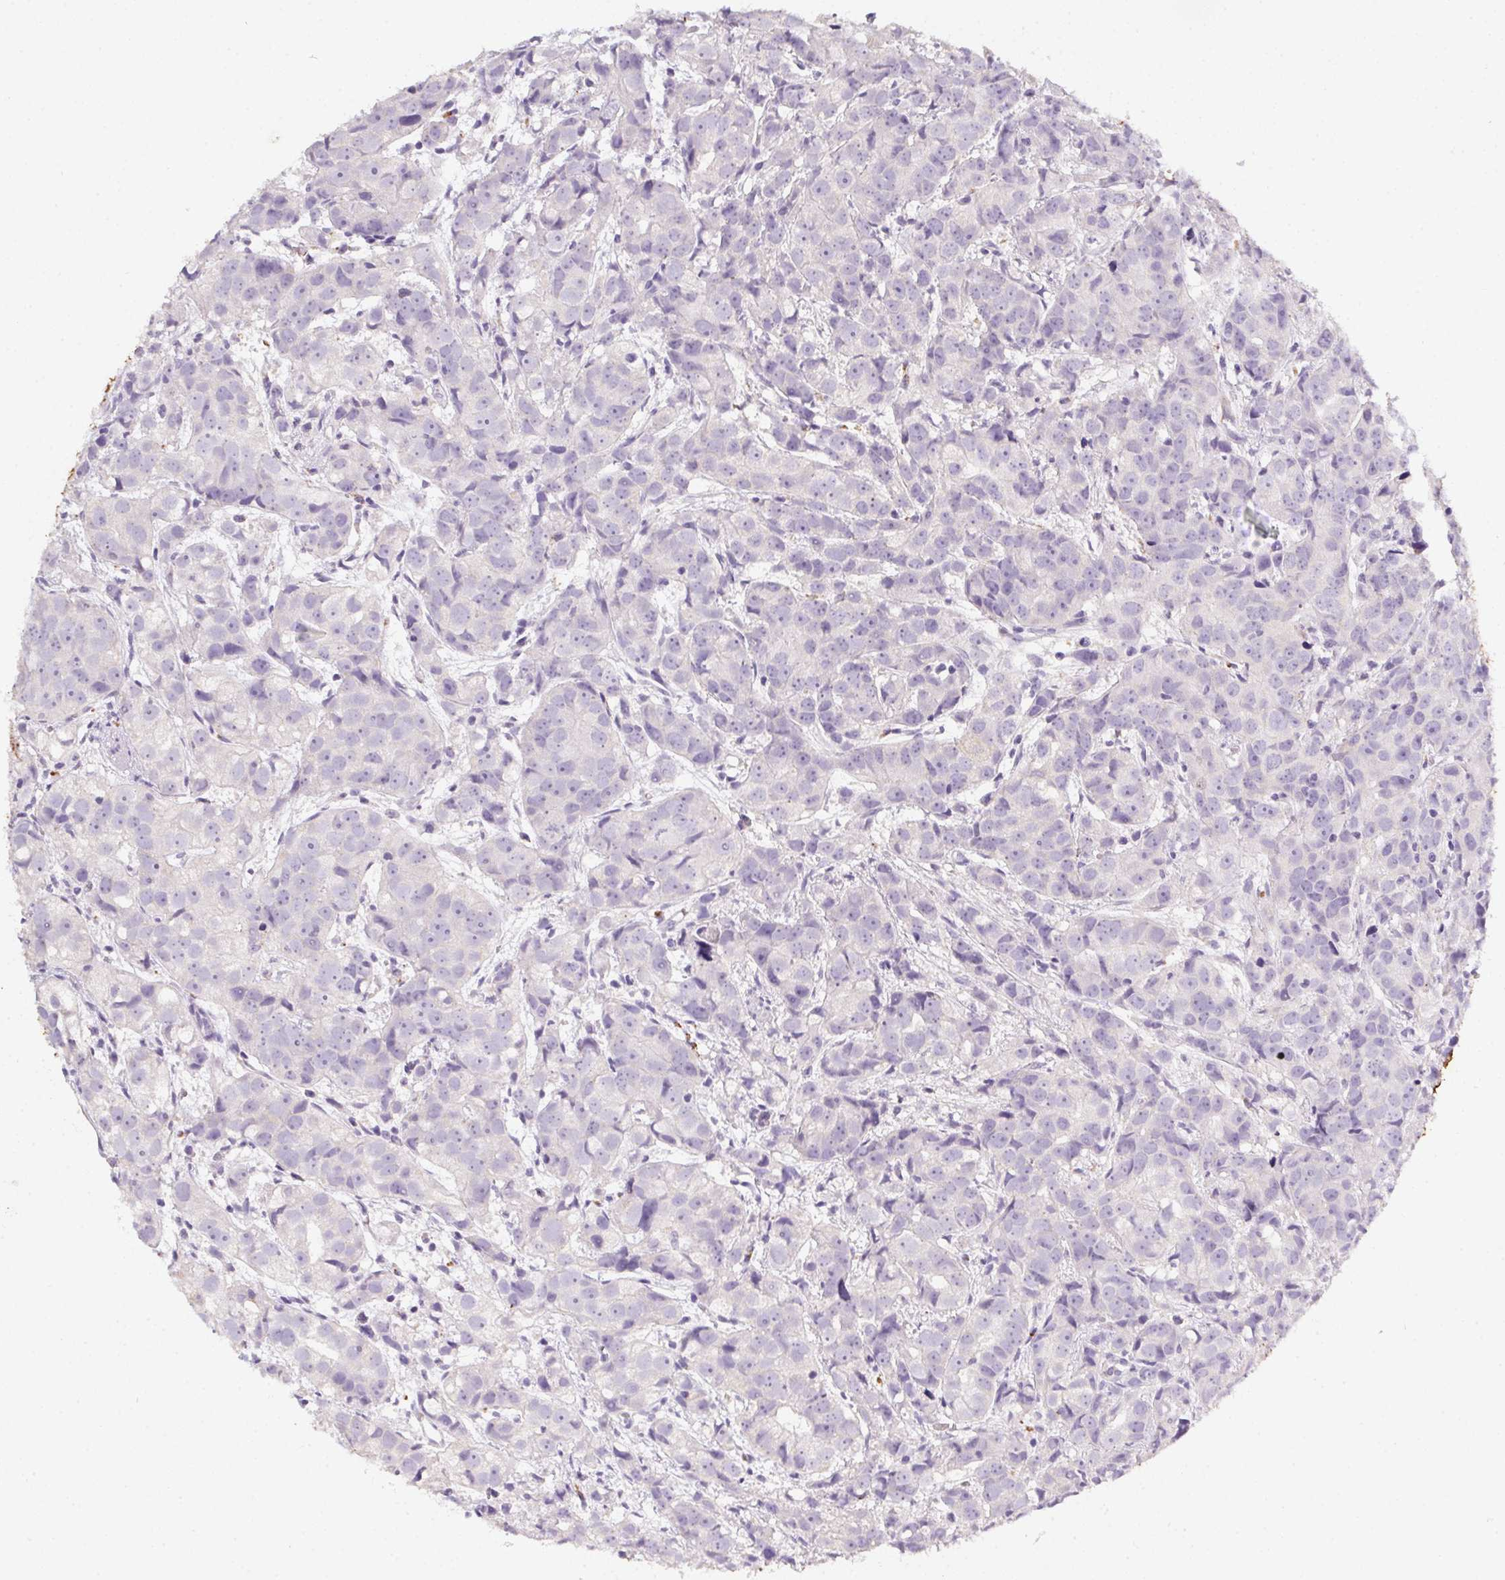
{"staining": {"intensity": "negative", "quantity": "none", "location": "none"}, "tissue": "prostate cancer", "cell_type": "Tumor cells", "image_type": "cancer", "snomed": [{"axis": "morphology", "description": "Adenocarcinoma, High grade"}, {"axis": "topography", "description": "Prostate"}], "caption": "A photomicrograph of high-grade adenocarcinoma (prostate) stained for a protein reveals no brown staining in tumor cells.", "gene": "DCD", "patient": {"sex": "male", "age": 68}}